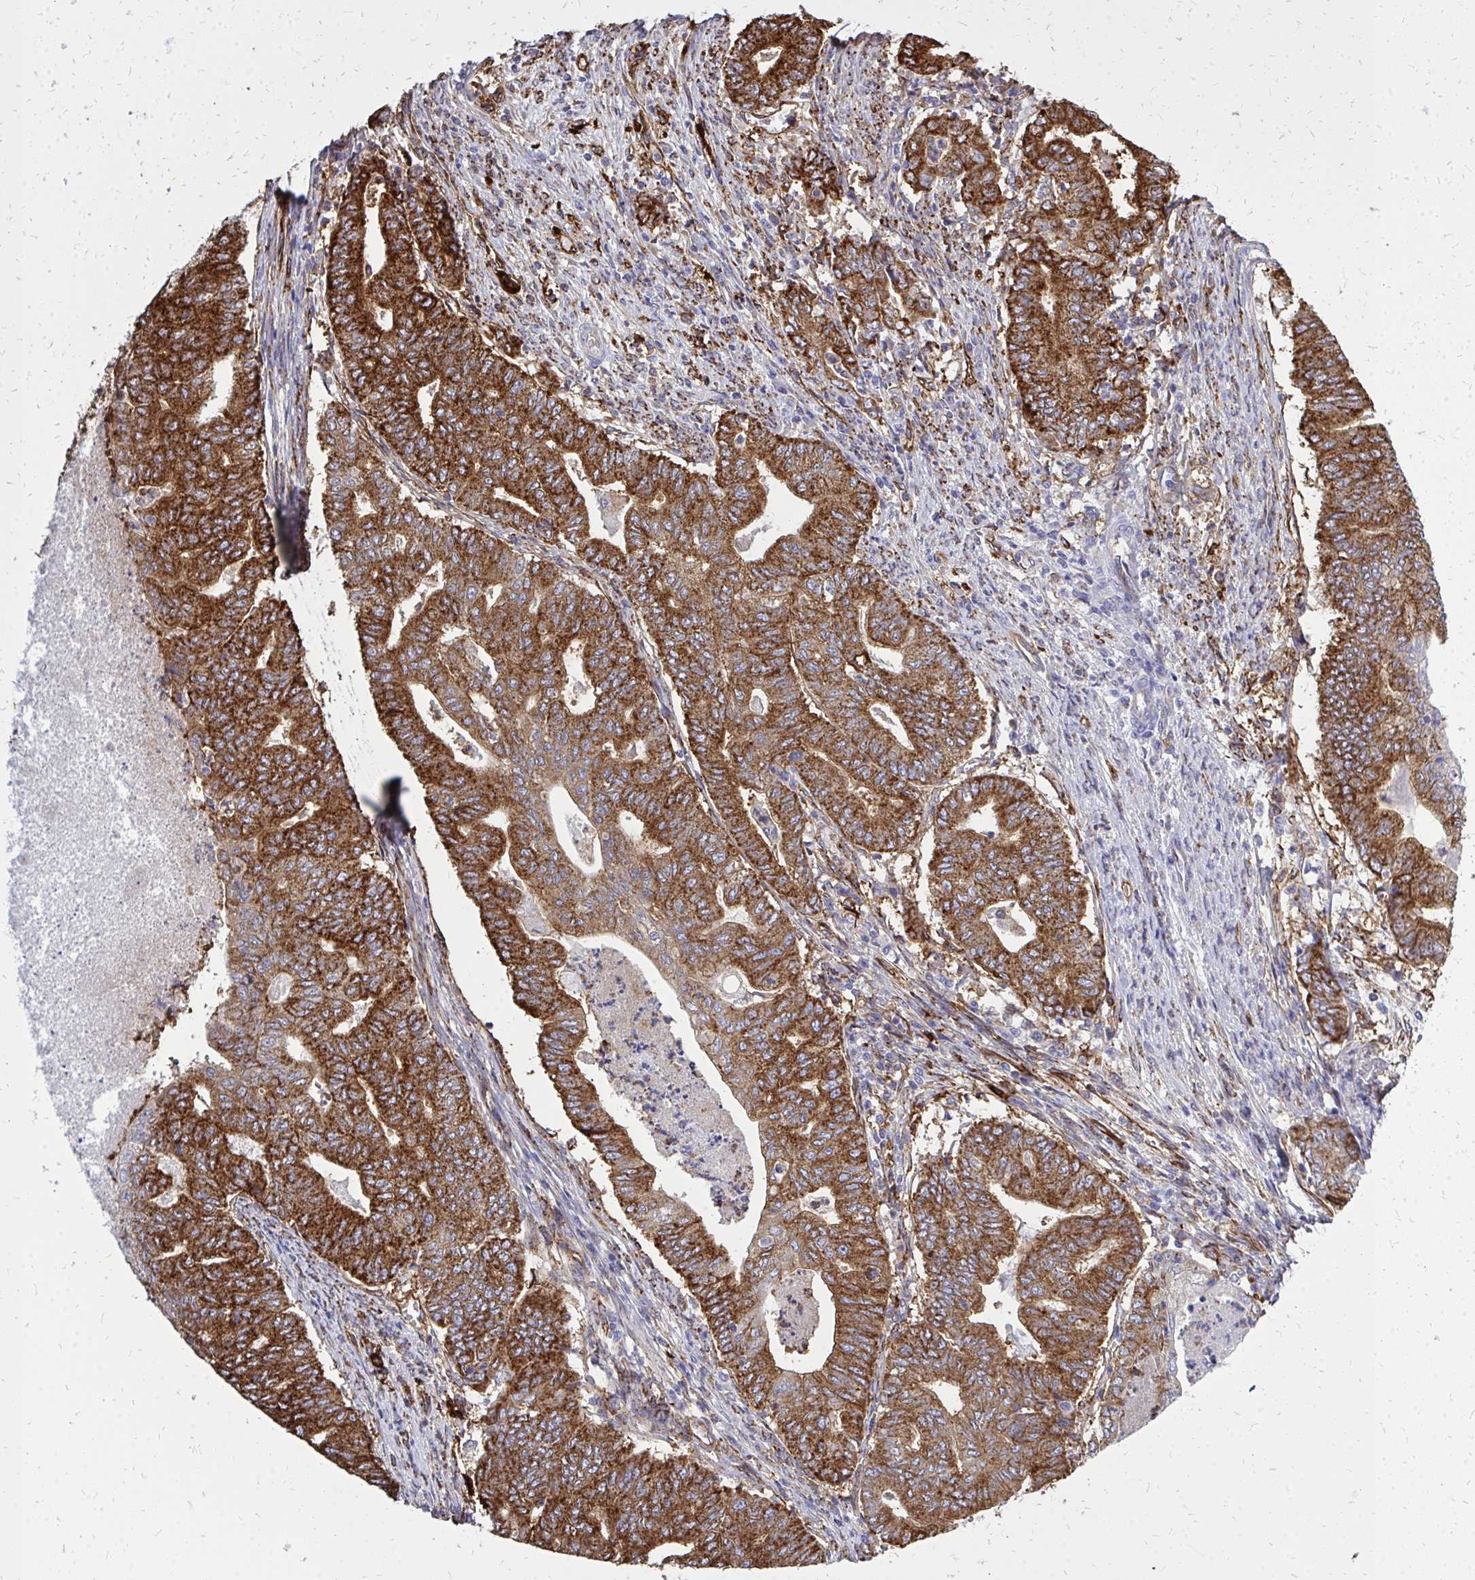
{"staining": {"intensity": "strong", "quantity": ">75%", "location": "cytoplasmic/membranous"}, "tissue": "endometrial cancer", "cell_type": "Tumor cells", "image_type": "cancer", "snomed": [{"axis": "morphology", "description": "Adenocarcinoma, NOS"}, {"axis": "topography", "description": "Endometrium"}], "caption": "Immunohistochemical staining of endometrial cancer reveals high levels of strong cytoplasmic/membranous expression in approximately >75% of tumor cells. Using DAB (3,3'-diaminobenzidine) (brown) and hematoxylin (blue) stains, captured at high magnification using brightfield microscopy.", "gene": "MARCKSL1", "patient": {"sex": "female", "age": 79}}